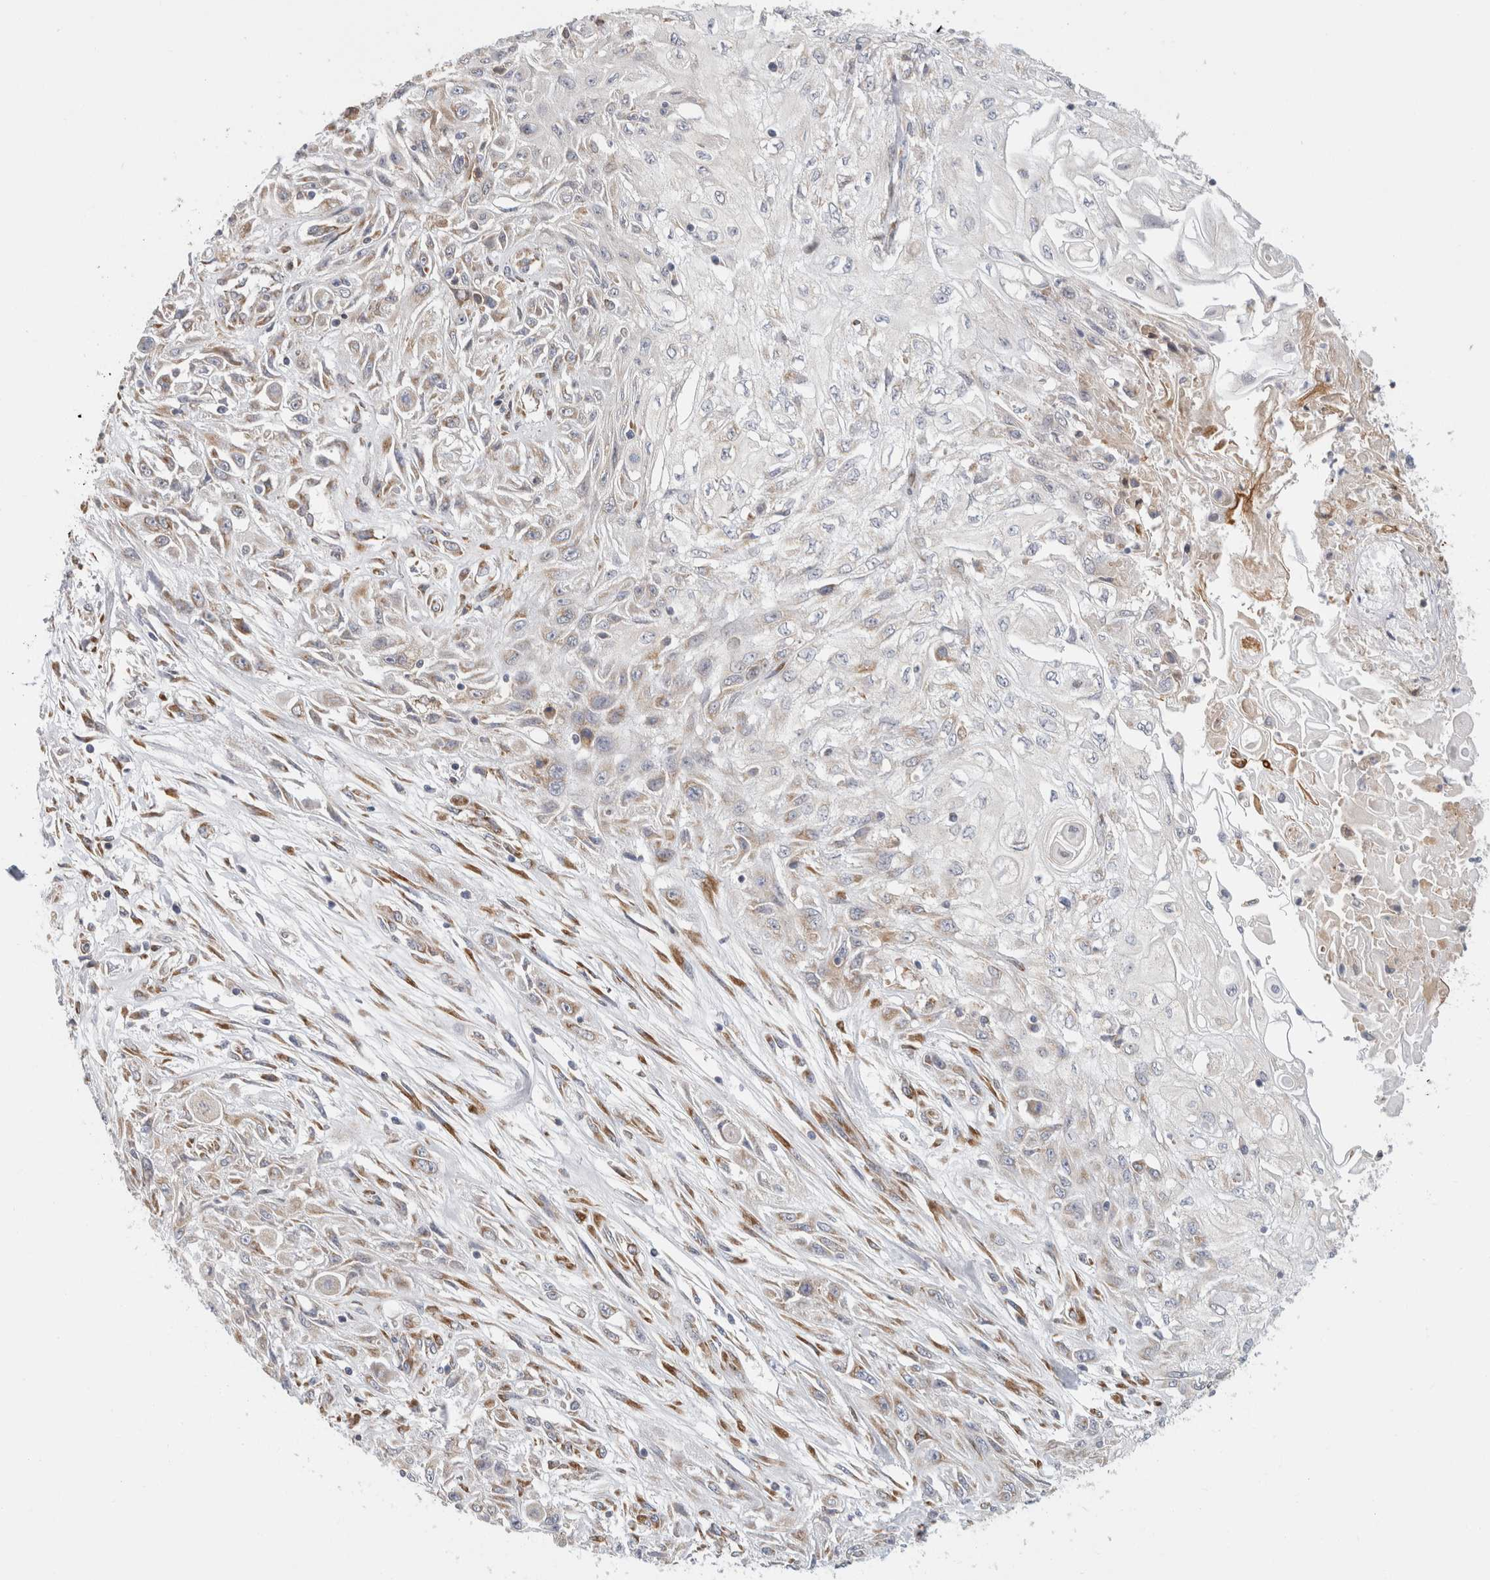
{"staining": {"intensity": "weak", "quantity": "<25%", "location": "cytoplasmic/membranous"}, "tissue": "skin cancer", "cell_type": "Tumor cells", "image_type": "cancer", "snomed": [{"axis": "morphology", "description": "Squamous cell carcinoma, NOS"}, {"axis": "morphology", "description": "Squamous cell carcinoma, metastatic, NOS"}, {"axis": "topography", "description": "Skin"}, {"axis": "topography", "description": "Lymph node"}], "caption": "Human skin cancer stained for a protein using immunohistochemistry (IHC) demonstrates no positivity in tumor cells.", "gene": "RPN2", "patient": {"sex": "male", "age": 75}}